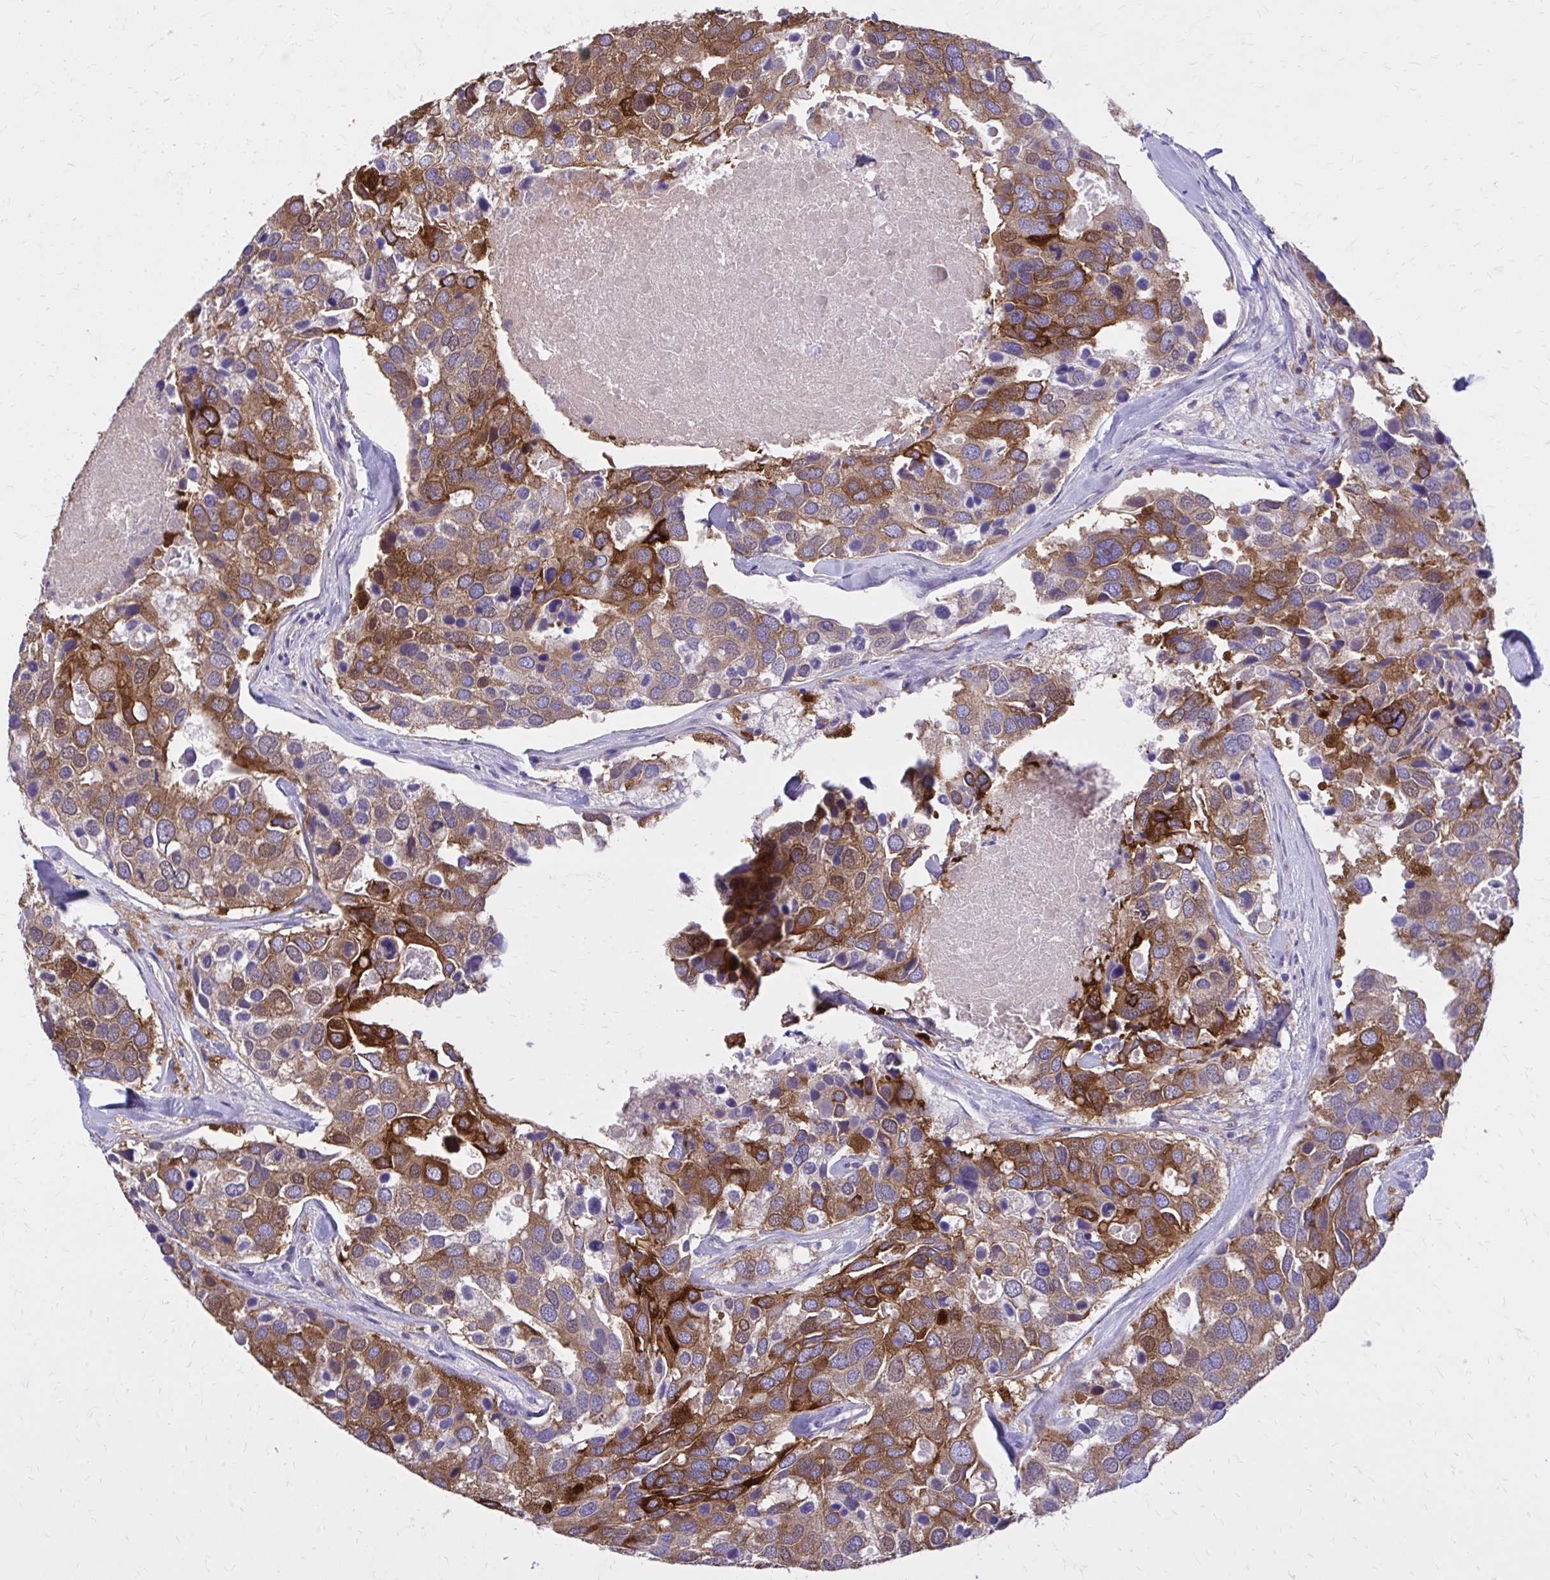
{"staining": {"intensity": "strong", "quantity": ">75%", "location": "cytoplasmic/membranous"}, "tissue": "breast cancer", "cell_type": "Tumor cells", "image_type": "cancer", "snomed": [{"axis": "morphology", "description": "Duct carcinoma"}, {"axis": "topography", "description": "Breast"}], "caption": "Strong cytoplasmic/membranous protein expression is appreciated in approximately >75% of tumor cells in breast cancer (invasive ductal carcinoma). (DAB (3,3'-diaminobenzidine) = brown stain, brightfield microscopy at high magnification).", "gene": "EPB41L1", "patient": {"sex": "female", "age": 83}}